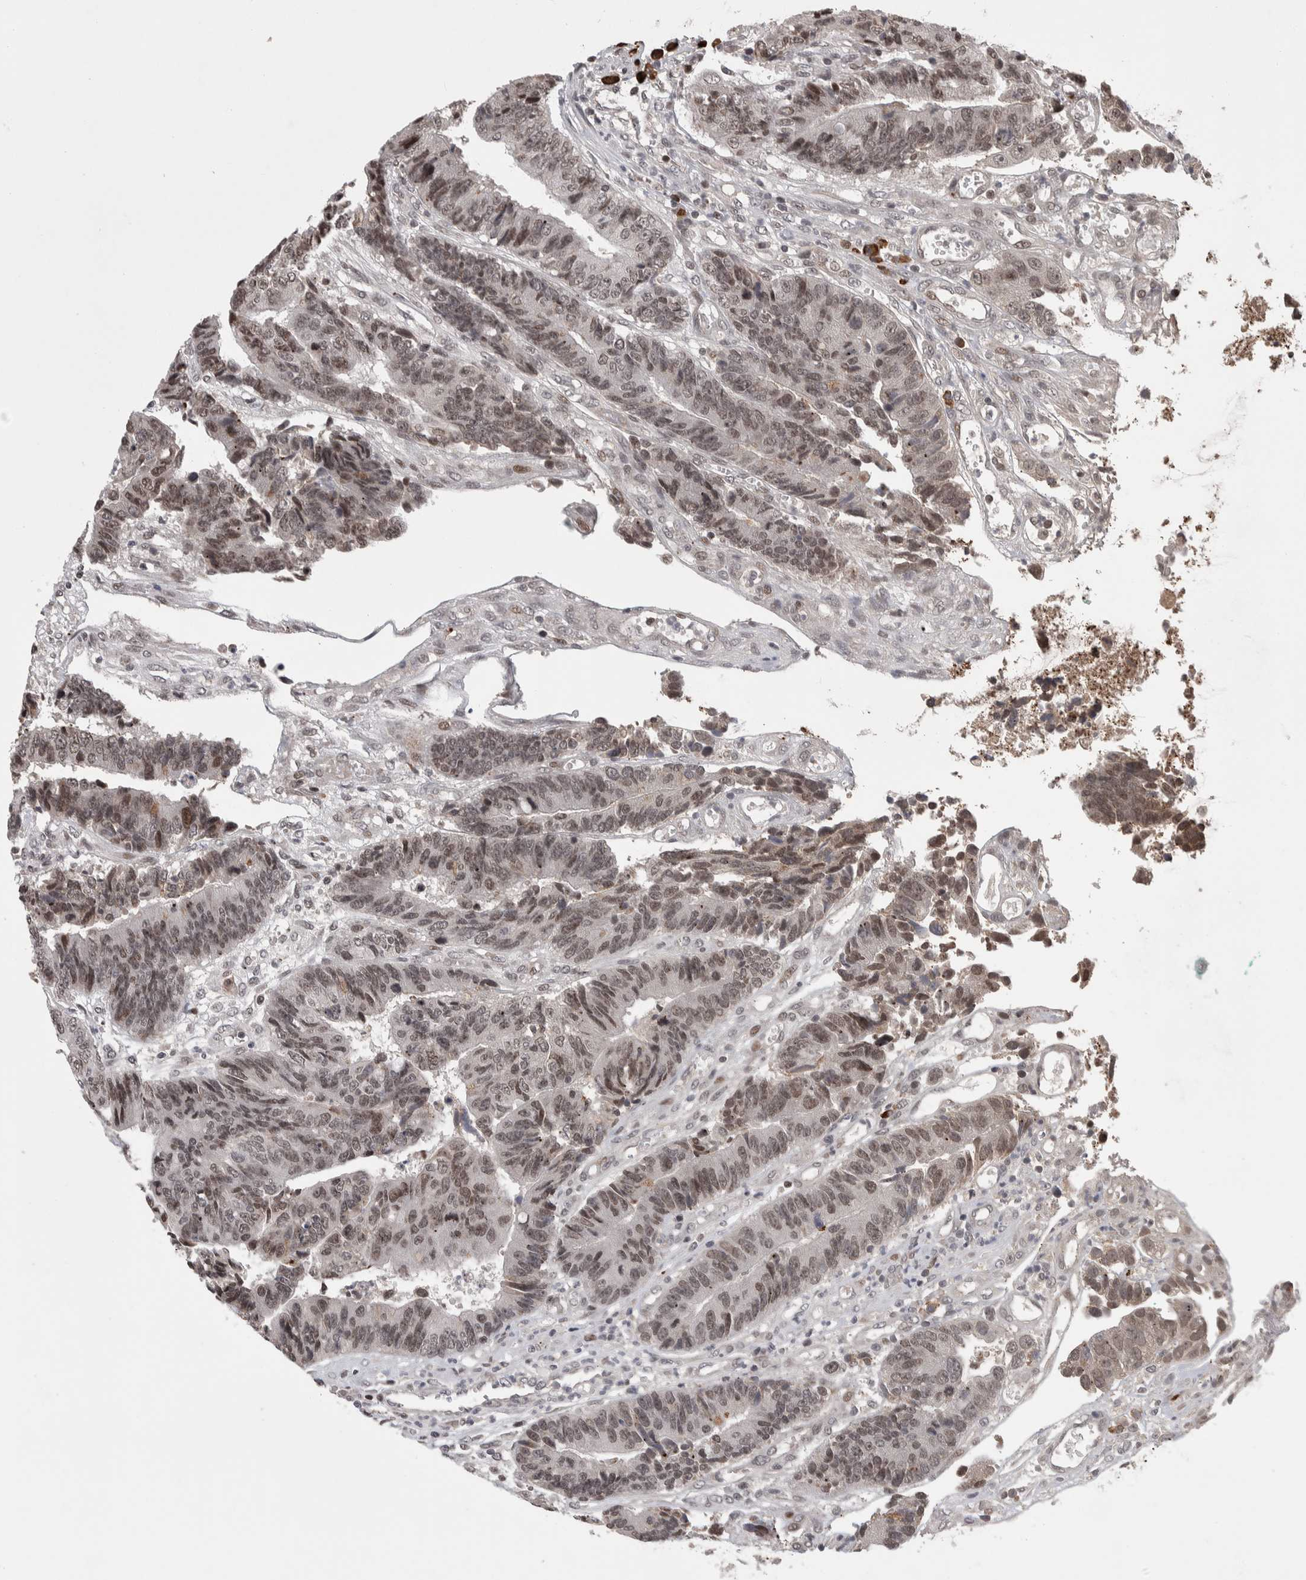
{"staining": {"intensity": "weak", "quantity": ">75%", "location": "nuclear"}, "tissue": "colorectal cancer", "cell_type": "Tumor cells", "image_type": "cancer", "snomed": [{"axis": "morphology", "description": "Adenocarcinoma, NOS"}, {"axis": "topography", "description": "Rectum"}], "caption": "Immunohistochemistry micrograph of adenocarcinoma (colorectal) stained for a protein (brown), which shows low levels of weak nuclear expression in about >75% of tumor cells.", "gene": "ZNF592", "patient": {"sex": "male", "age": 84}}